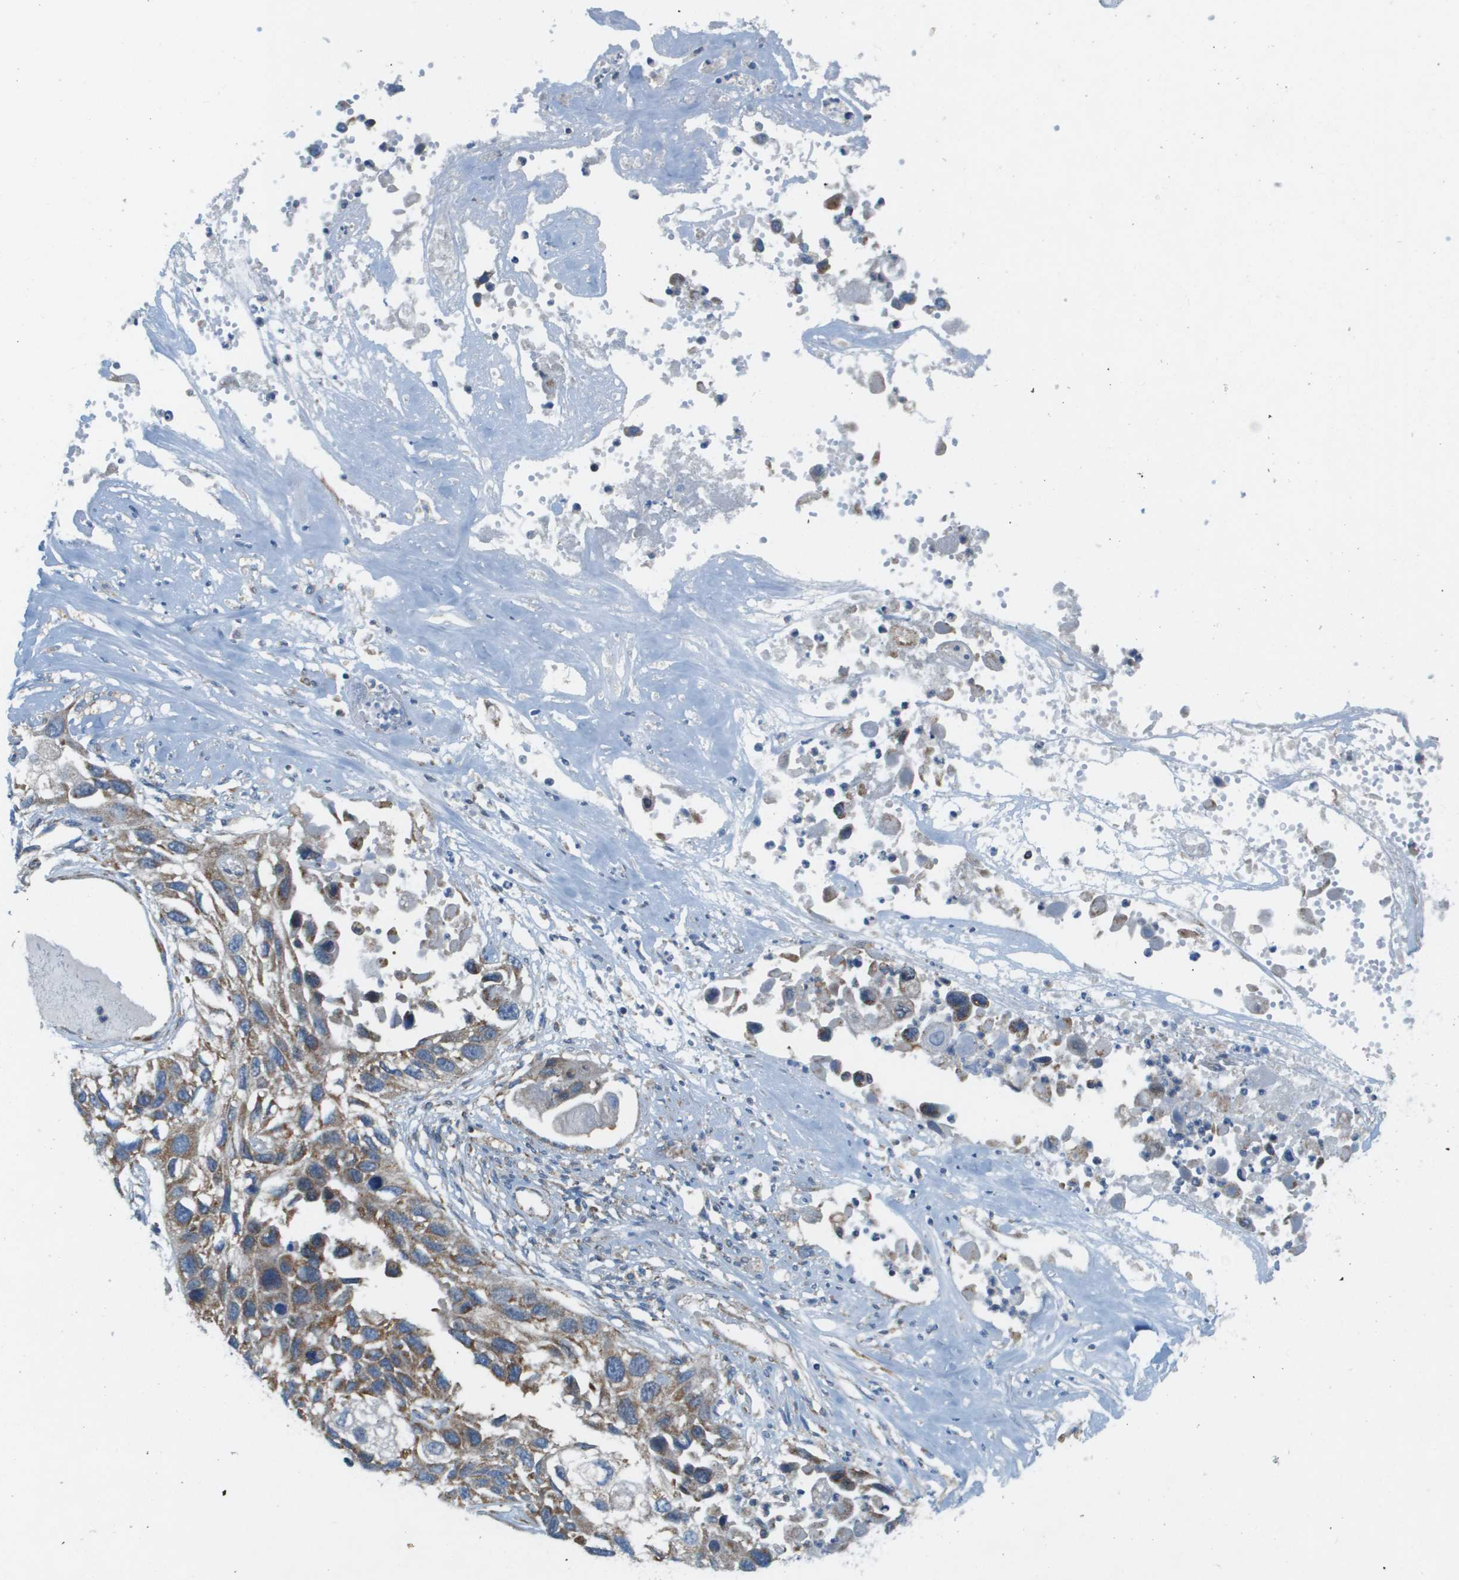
{"staining": {"intensity": "moderate", "quantity": ">75%", "location": "cytoplasmic/membranous"}, "tissue": "lung cancer", "cell_type": "Tumor cells", "image_type": "cancer", "snomed": [{"axis": "morphology", "description": "Squamous cell carcinoma, NOS"}, {"axis": "topography", "description": "Lung"}], "caption": "Lung squamous cell carcinoma stained with a brown dye reveals moderate cytoplasmic/membranous positive positivity in approximately >75% of tumor cells.", "gene": "TAOK3", "patient": {"sex": "male", "age": 71}}